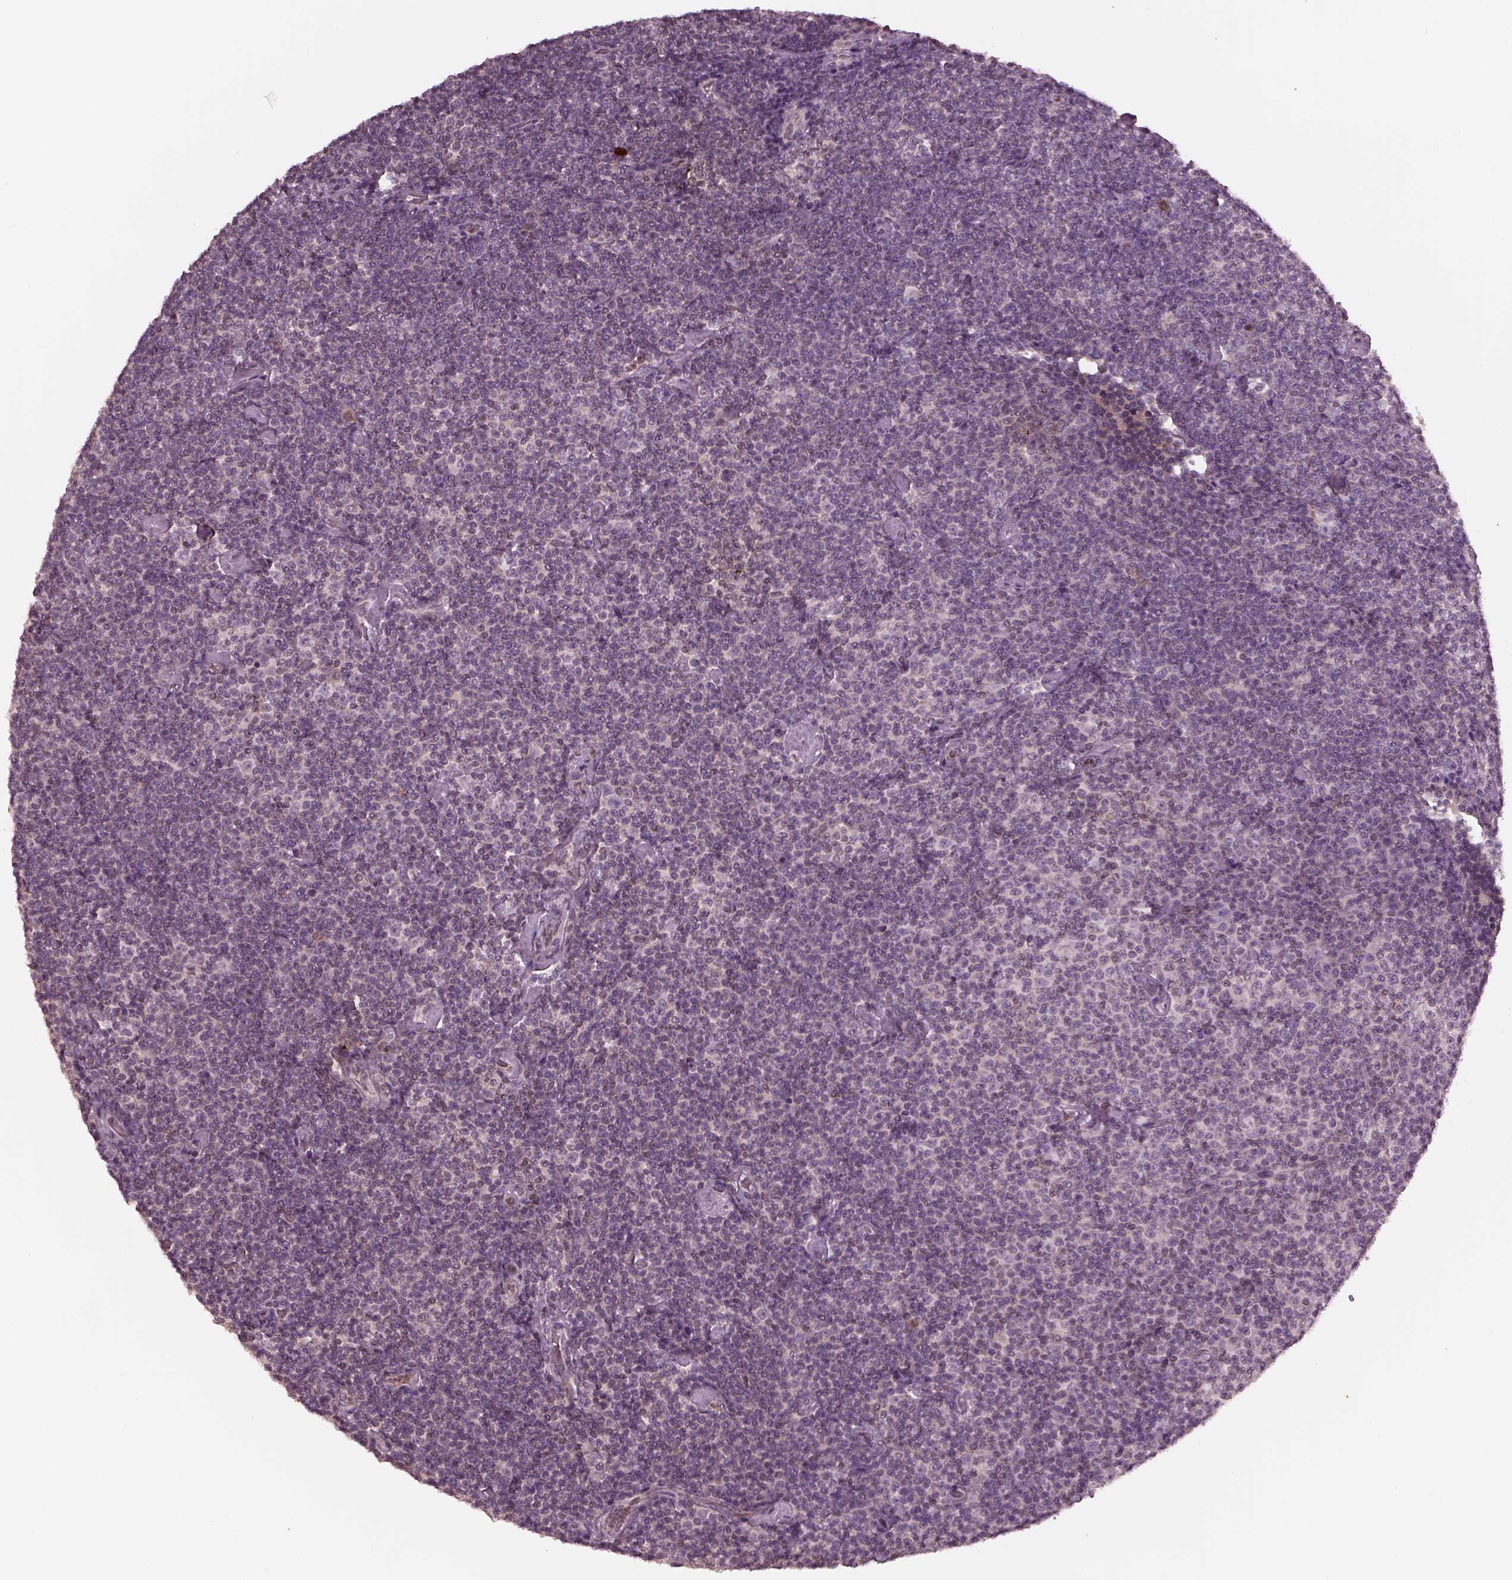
{"staining": {"intensity": "negative", "quantity": "none", "location": "none"}, "tissue": "lymphoma", "cell_type": "Tumor cells", "image_type": "cancer", "snomed": [{"axis": "morphology", "description": "Malignant lymphoma, non-Hodgkin's type, Low grade"}, {"axis": "topography", "description": "Lymph node"}], "caption": "Photomicrograph shows no protein positivity in tumor cells of low-grade malignant lymphoma, non-Hodgkin's type tissue.", "gene": "PTX4", "patient": {"sex": "male", "age": 81}}